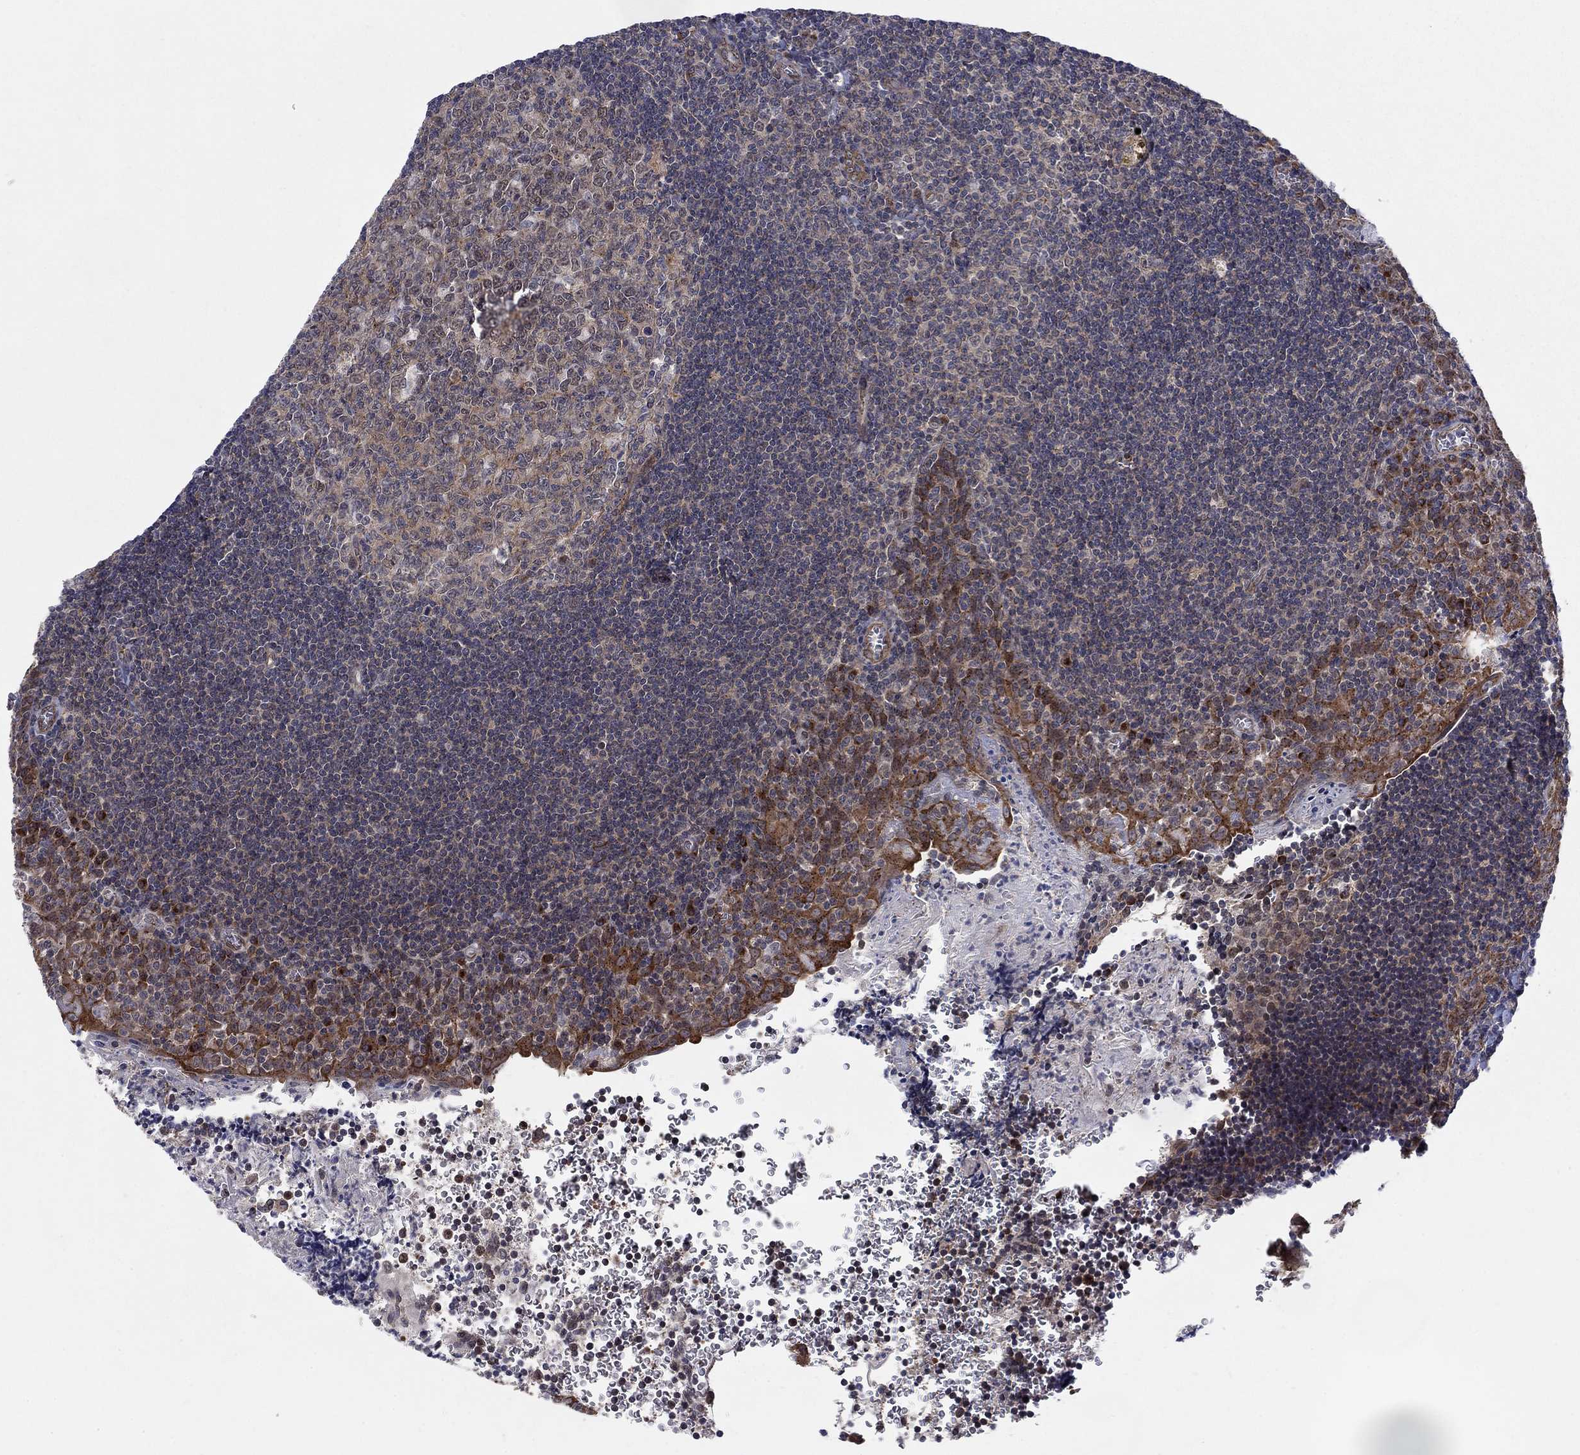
{"staining": {"intensity": "moderate", "quantity": "<25%", "location": "cytoplasmic/membranous"}, "tissue": "tonsil", "cell_type": "Germinal center cells", "image_type": "normal", "snomed": [{"axis": "morphology", "description": "Normal tissue, NOS"}, {"axis": "morphology", "description": "Inflammation, NOS"}, {"axis": "topography", "description": "Tonsil"}], "caption": "Tonsil stained with immunohistochemistry (IHC) displays moderate cytoplasmic/membranous expression in approximately <25% of germinal center cells.", "gene": "SH3RF1", "patient": {"sex": "female", "age": 31}}